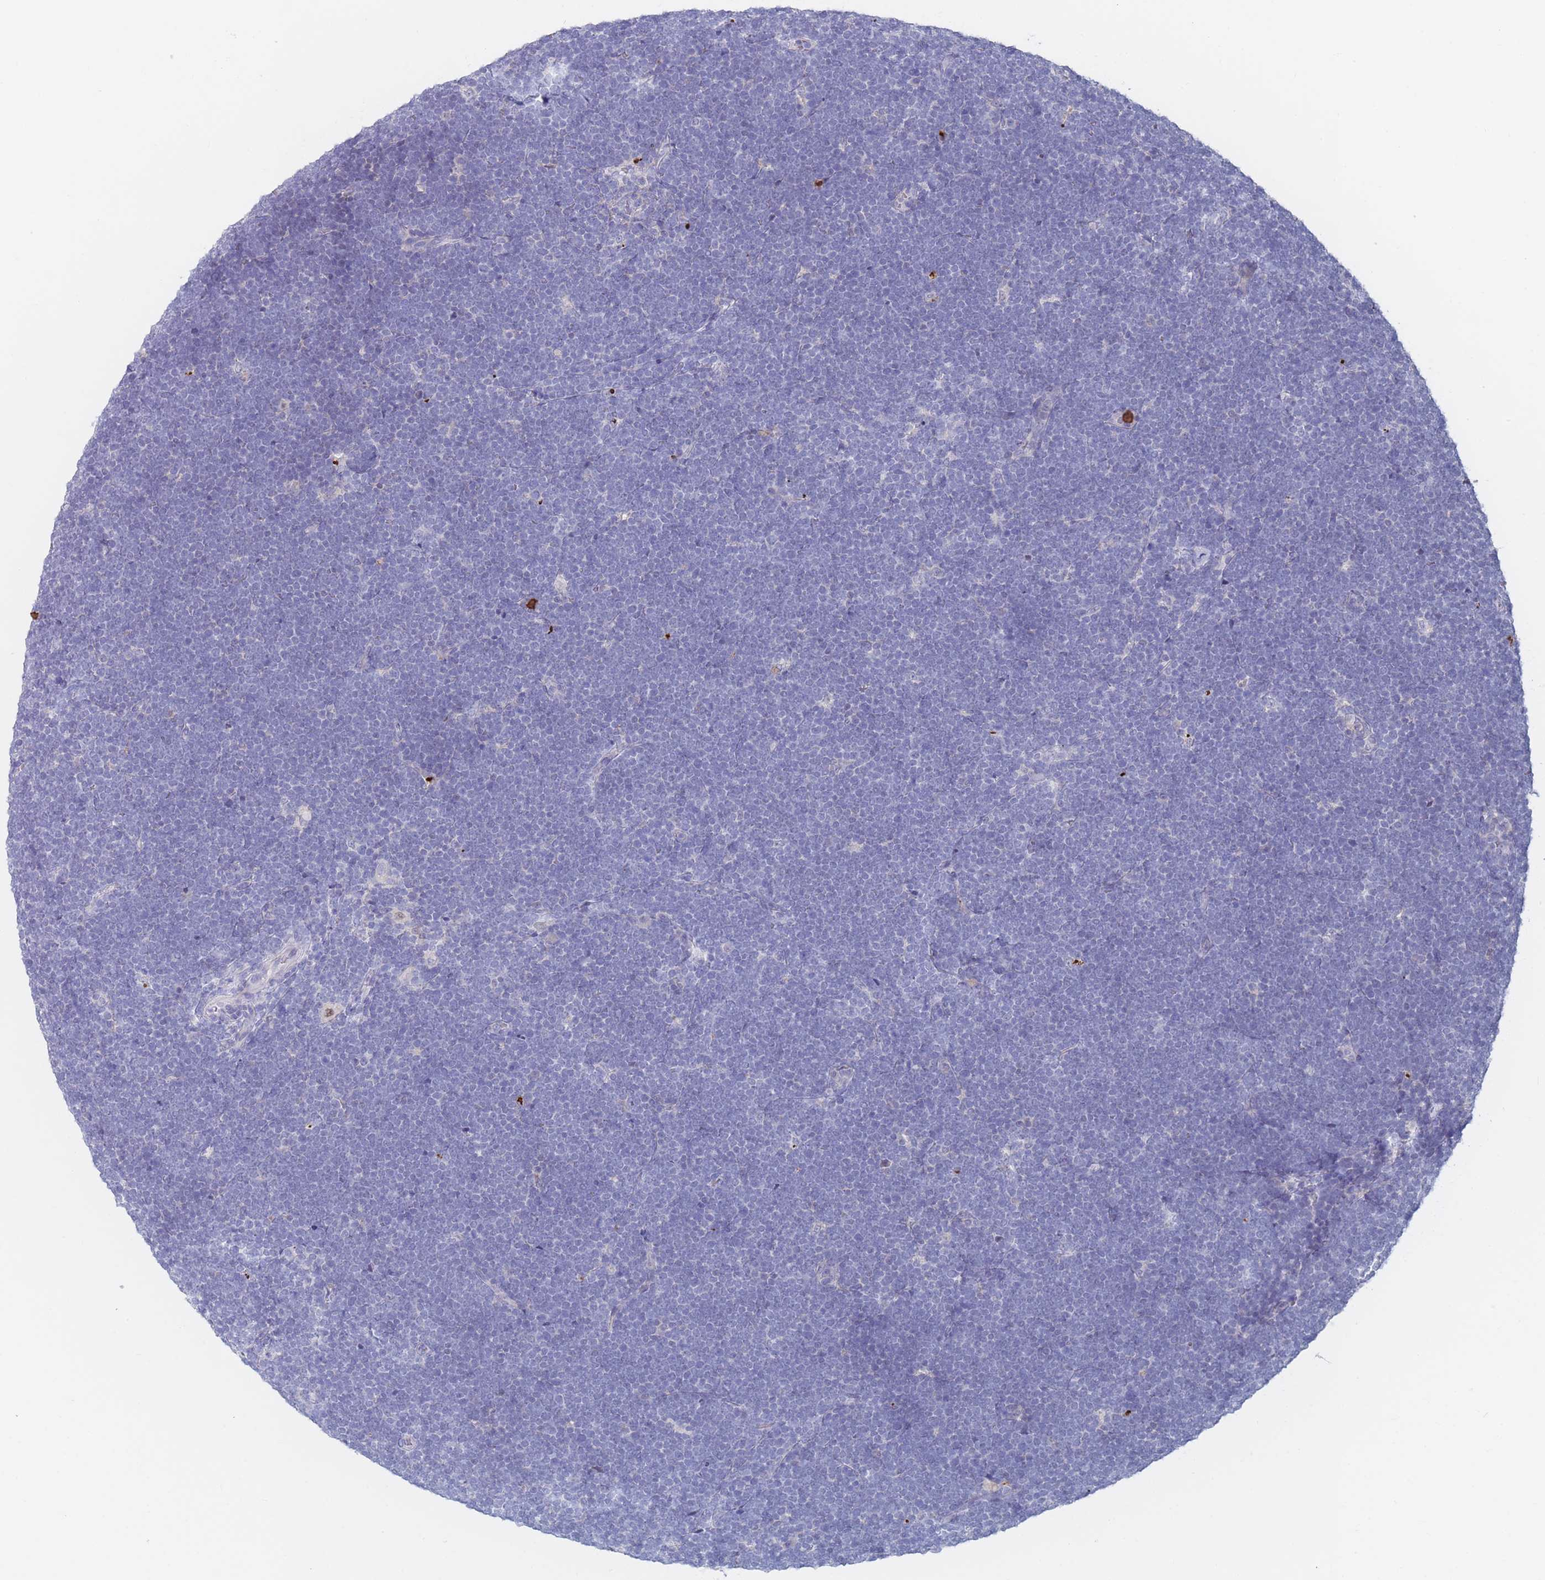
{"staining": {"intensity": "negative", "quantity": "none", "location": "none"}, "tissue": "lymphoma", "cell_type": "Tumor cells", "image_type": "cancer", "snomed": [{"axis": "morphology", "description": "Malignant lymphoma, non-Hodgkin's type, High grade"}, {"axis": "topography", "description": "Lymph node"}], "caption": "Tumor cells show no significant staining in malignant lymphoma, non-Hodgkin's type (high-grade).", "gene": "ATP1A3", "patient": {"sex": "male", "age": 13}}